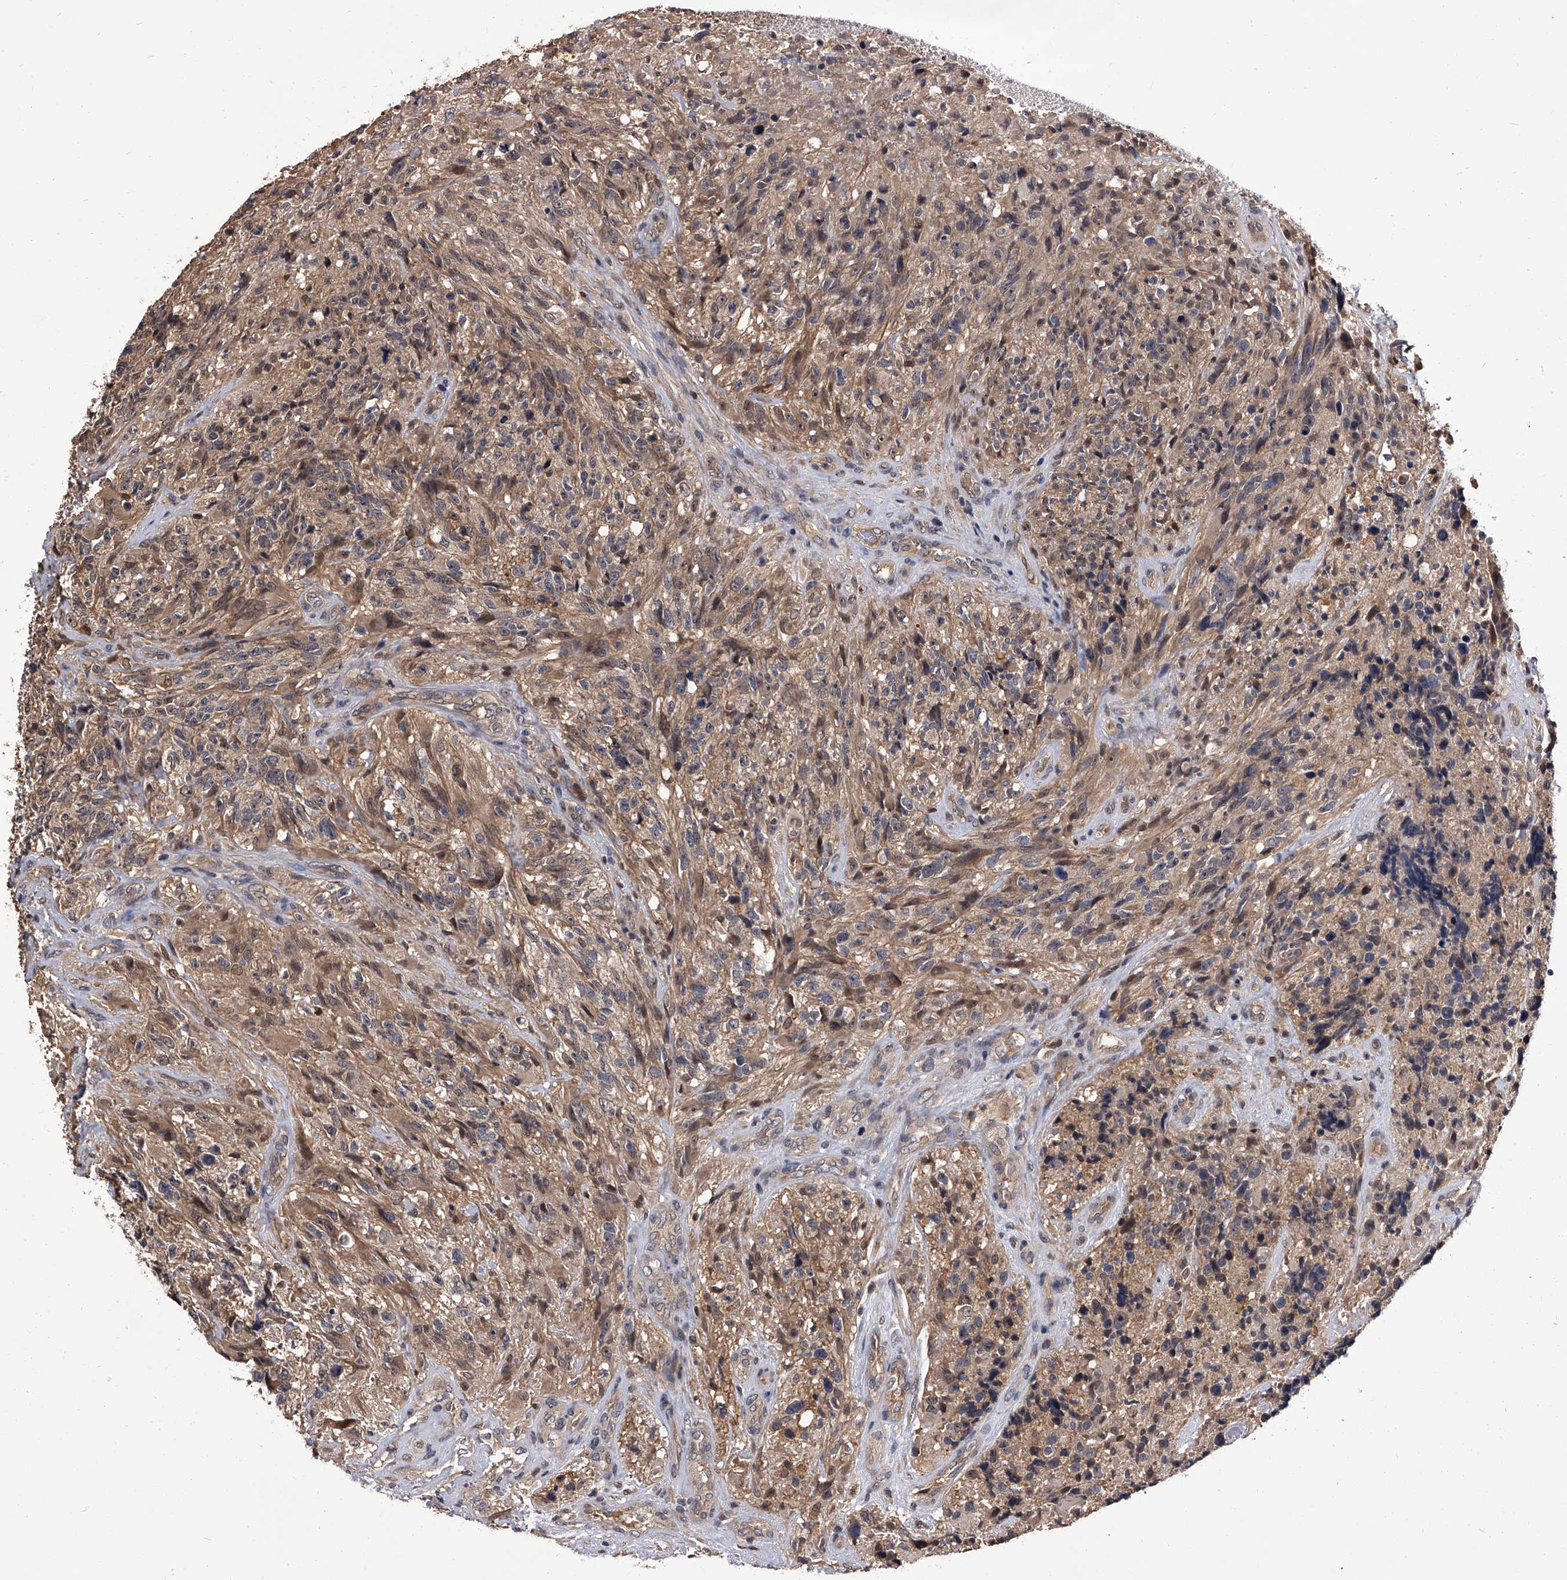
{"staining": {"intensity": "weak", "quantity": ">75%", "location": "cytoplasmic/membranous"}, "tissue": "glioma", "cell_type": "Tumor cells", "image_type": "cancer", "snomed": [{"axis": "morphology", "description": "Glioma, malignant, High grade"}, {"axis": "topography", "description": "Brain"}], "caption": "Protein analysis of glioma tissue reveals weak cytoplasmic/membranous positivity in approximately >75% of tumor cells.", "gene": "SLC18B1", "patient": {"sex": "male", "age": 69}}